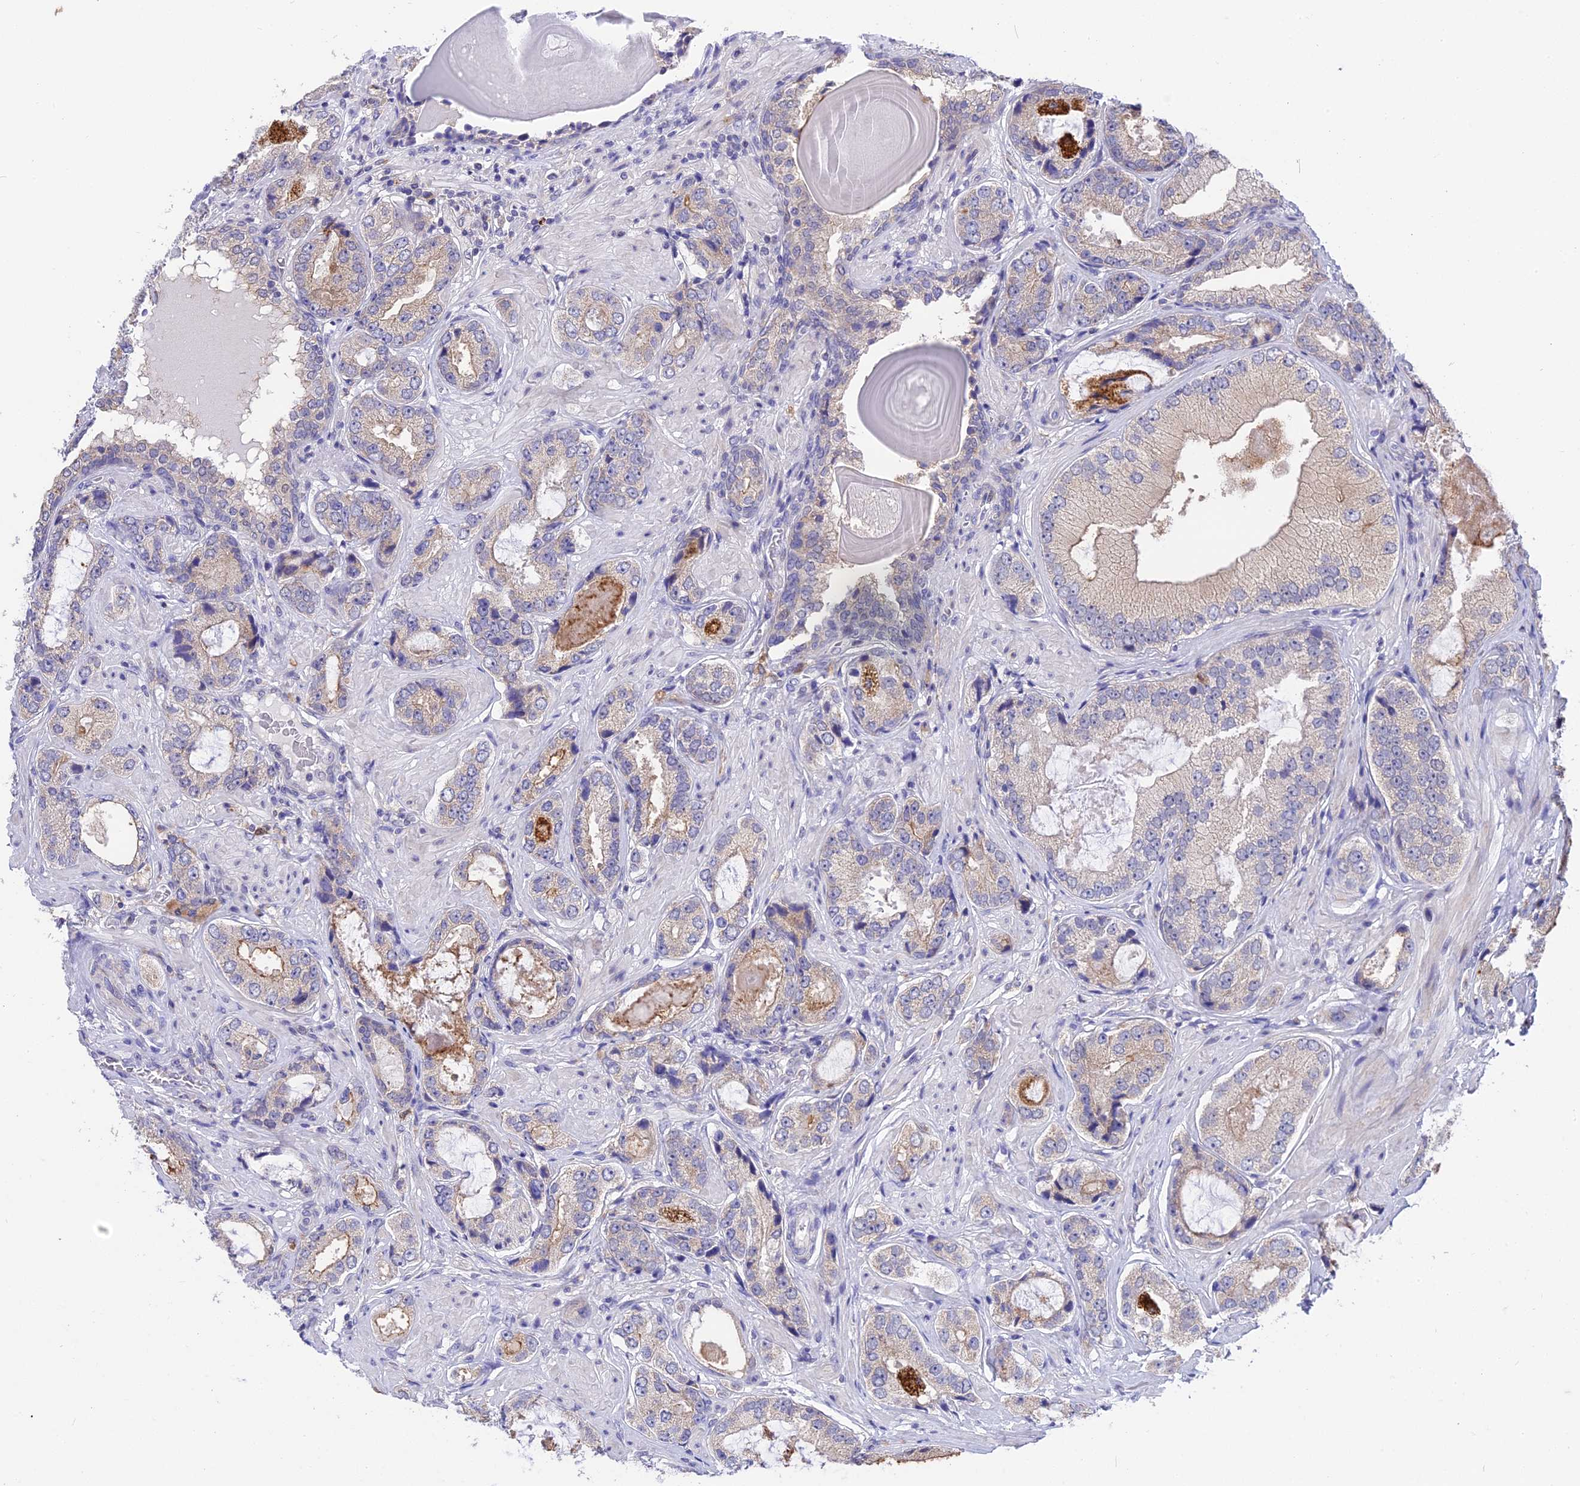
{"staining": {"intensity": "moderate", "quantity": "<25%", "location": "cytoplasmic/membranous"}, "tissue": "prostate cancer", "cell_type": "Tumor cells", "image_type": "cancer", "snomed": [{"axis": "morphology", "description": "Adenocarcinoma, High grade"}, {"axis": "topography", "description": "Prostate"}], "caption": "IHC of human adenocarcinoma (high-grade) (prostate) displays low levels of moderate cytoplasmic/membranous positivity in approximately <25% of tumor cells. (IHC, brightfield microscopy, high magnification).", "gene": "KCTD14", "patient": {"sex": "male", "age": 59}}